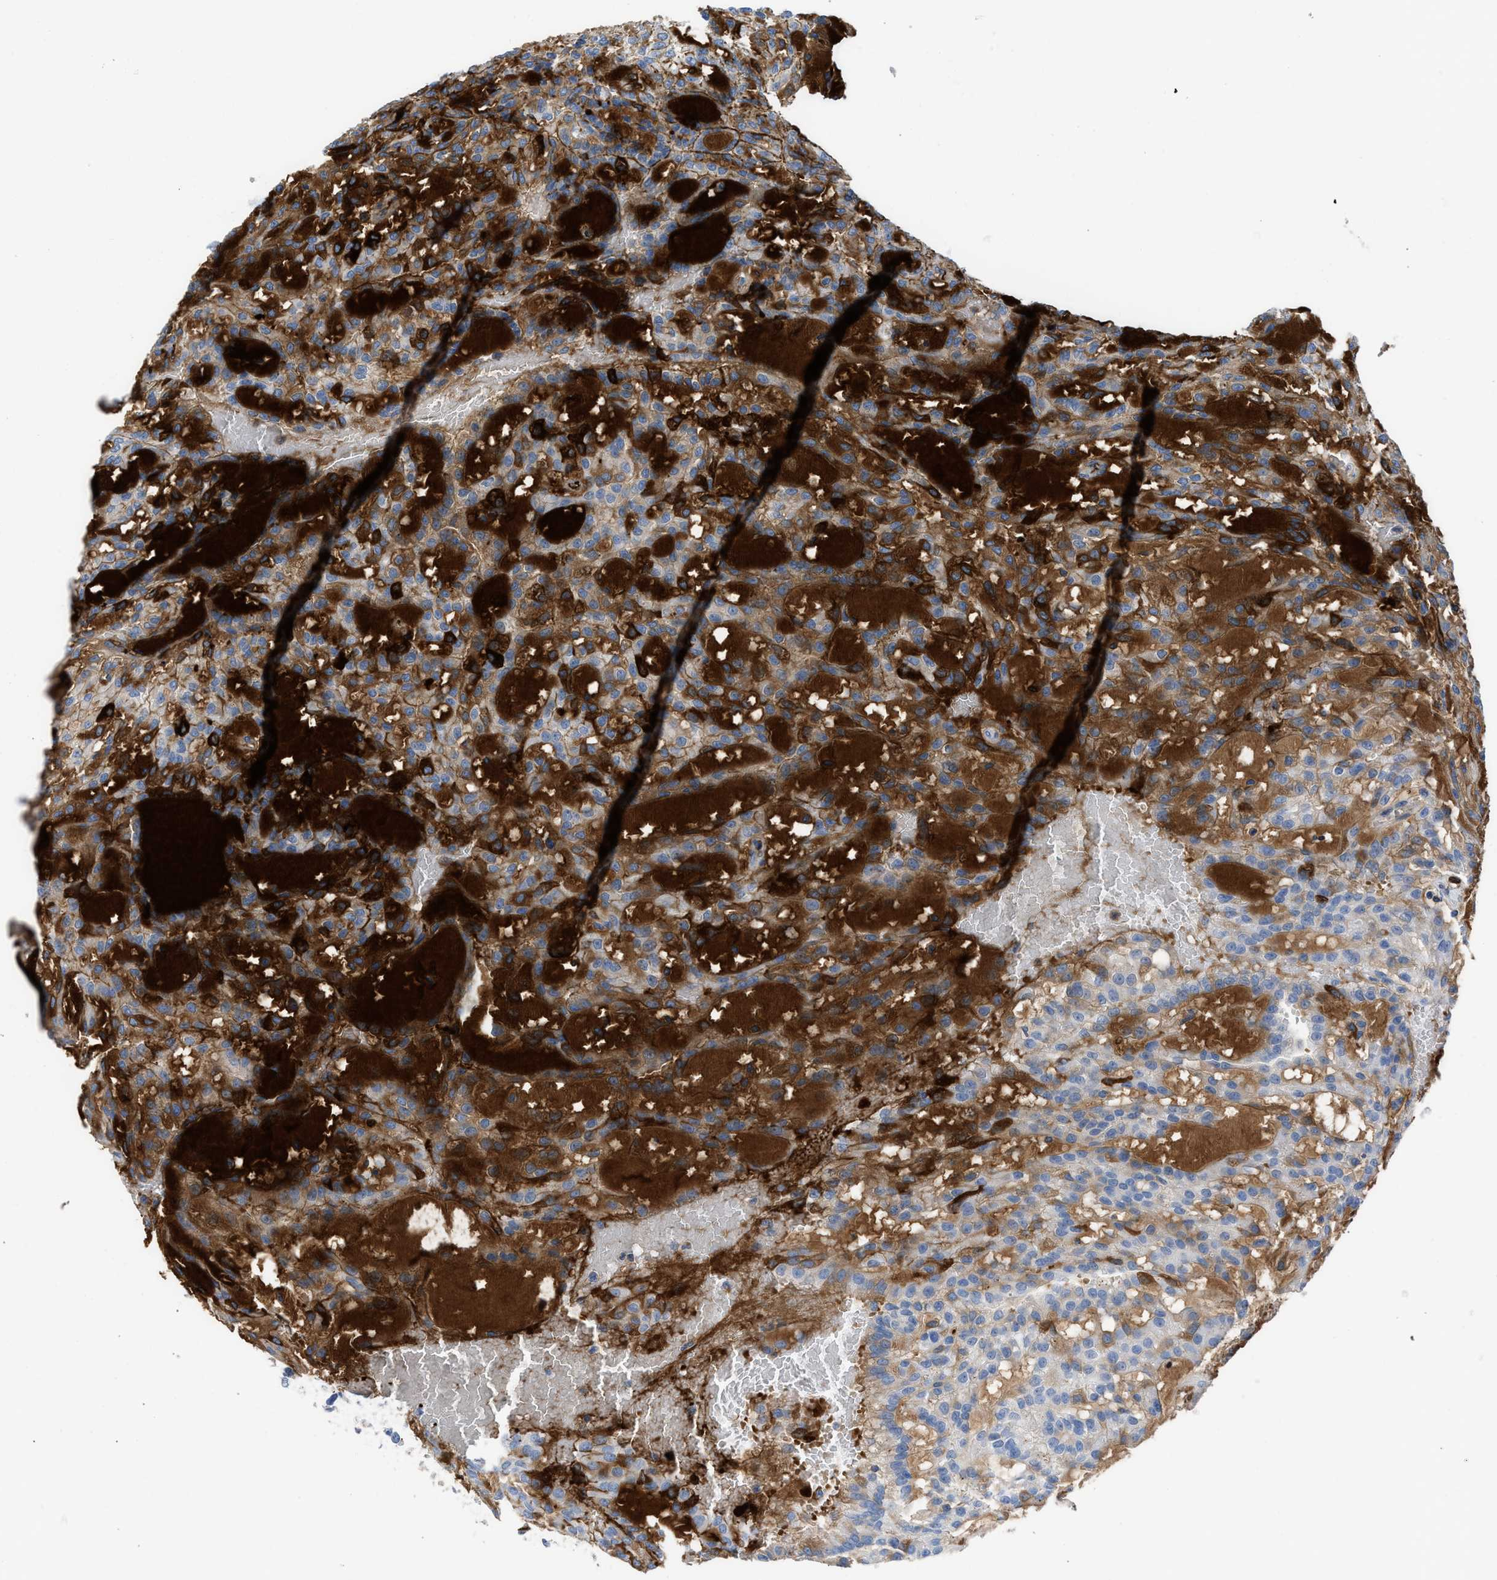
{"staining": {"intensity": "moderate", "quantity": ">75%", "location": "cytoplasmic/membranous"}, "tissue": "renal cancer", "cell_type": "Tumor cells", "image_type": "cancer", "snomed": [{"axis": "morphology", "description": "Adenocarcinoma, NOS"}, {"axis": "topography", "description": "Kidney"}], "caption": "Brown immunohistochemical staining in renal adenocarcinoma reveals moderate cytoplasmic/membranous expression in about >75% of tumor cells. (Brightfield microscopy of DAB IHC at high magnification).", "gene": "LEF1", "patient": {"sex": "male", "age": 63}}